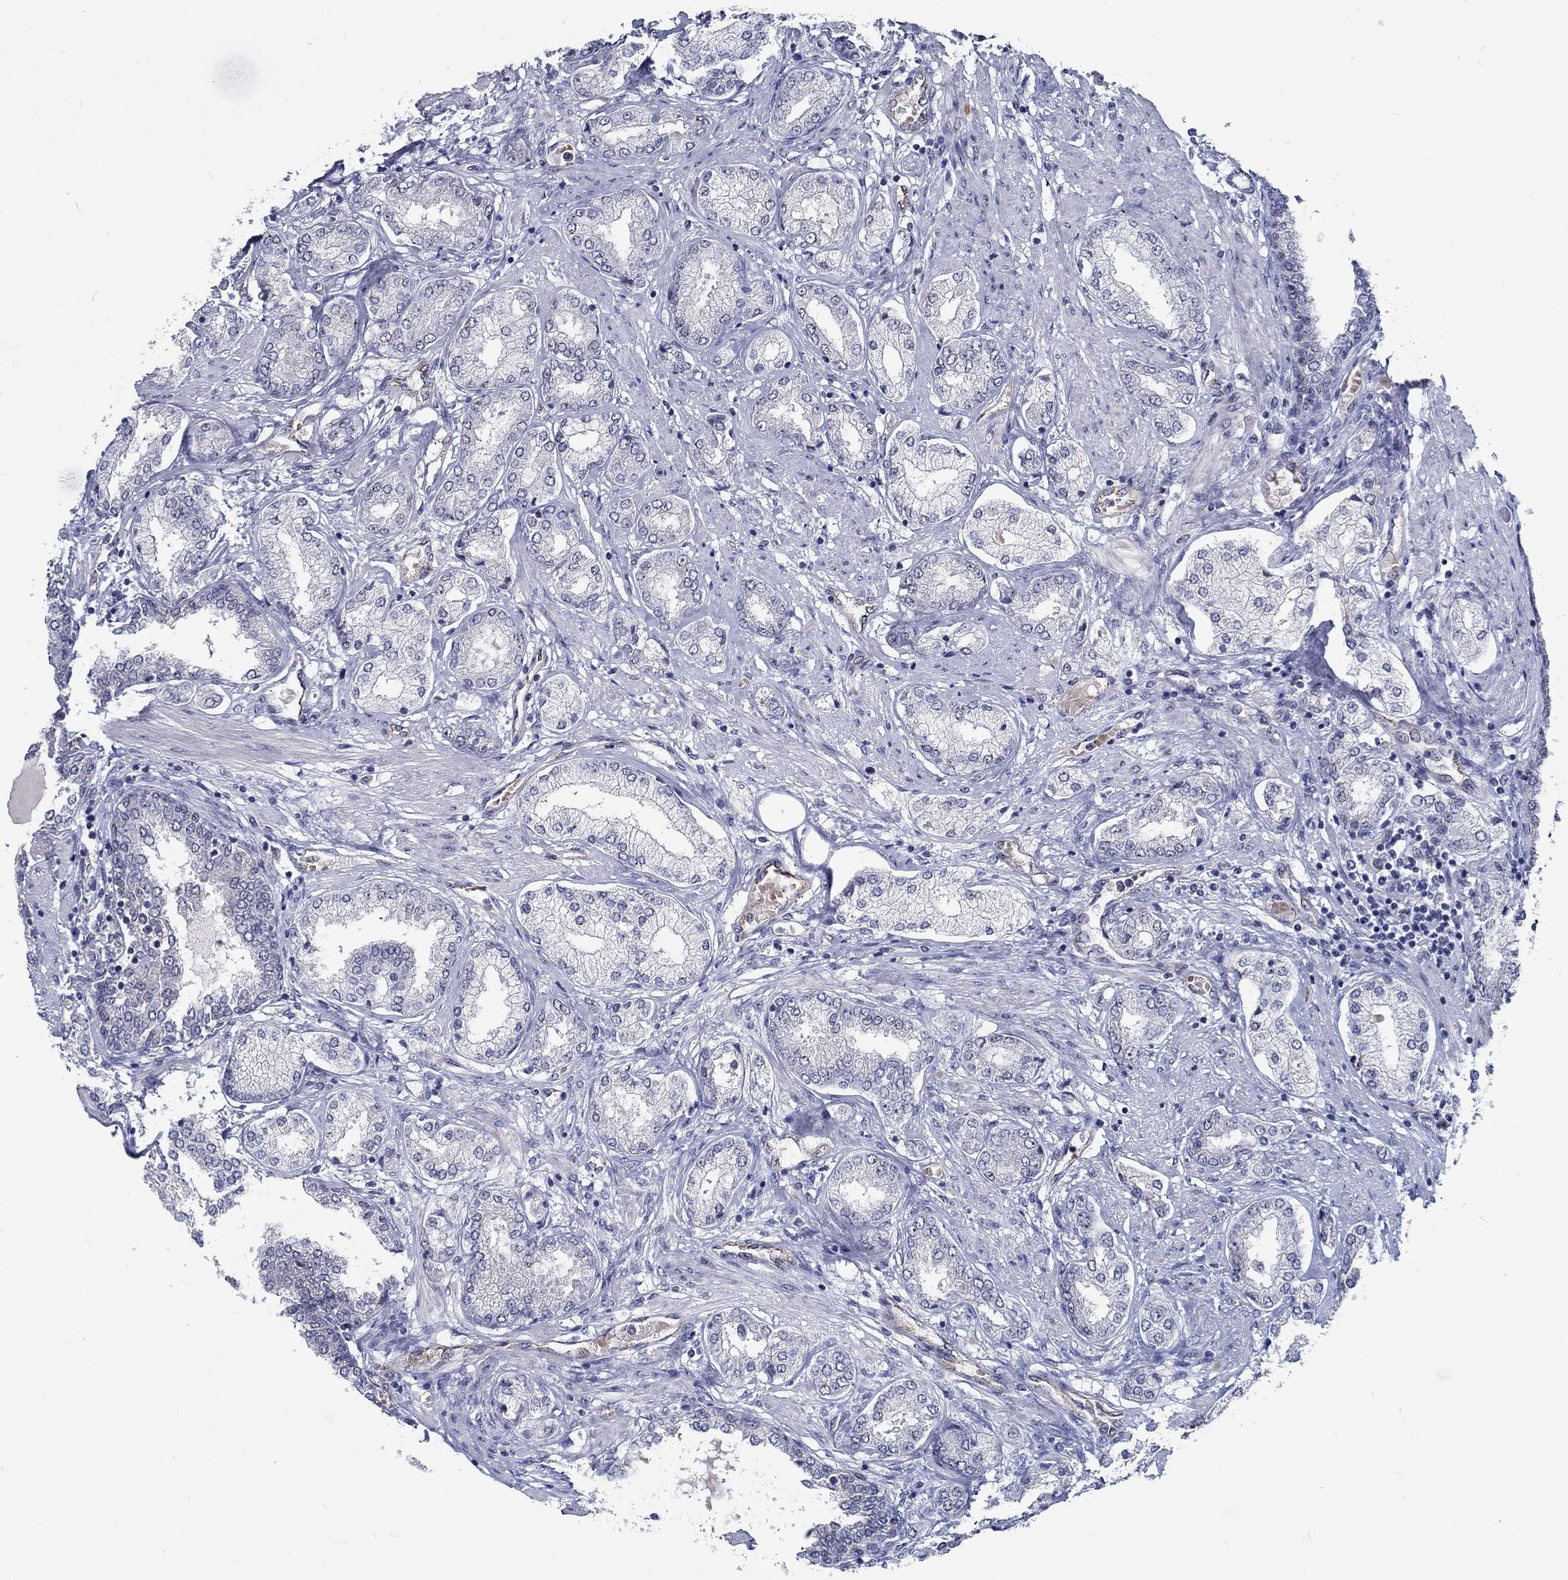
{"staining": {"intensity": "negative", "quantity": "none", "location": "none"}, "tissue": "prostate cancer", "cell_type": "Tumor cells", "image_type": "cancer", "snomed": [{"axis": "morphology", "description": "Adenocarcinoma, NOS"}, {"axis": "topography", "description": "Prostate"}], "caption": "Immunohistochemical staining of human prostate cancer (adenocarcinoma) exhibits no significant expression in tumor cells.", "gene": "ZBED1", "patient": {"sex": "male", "age": 63}}